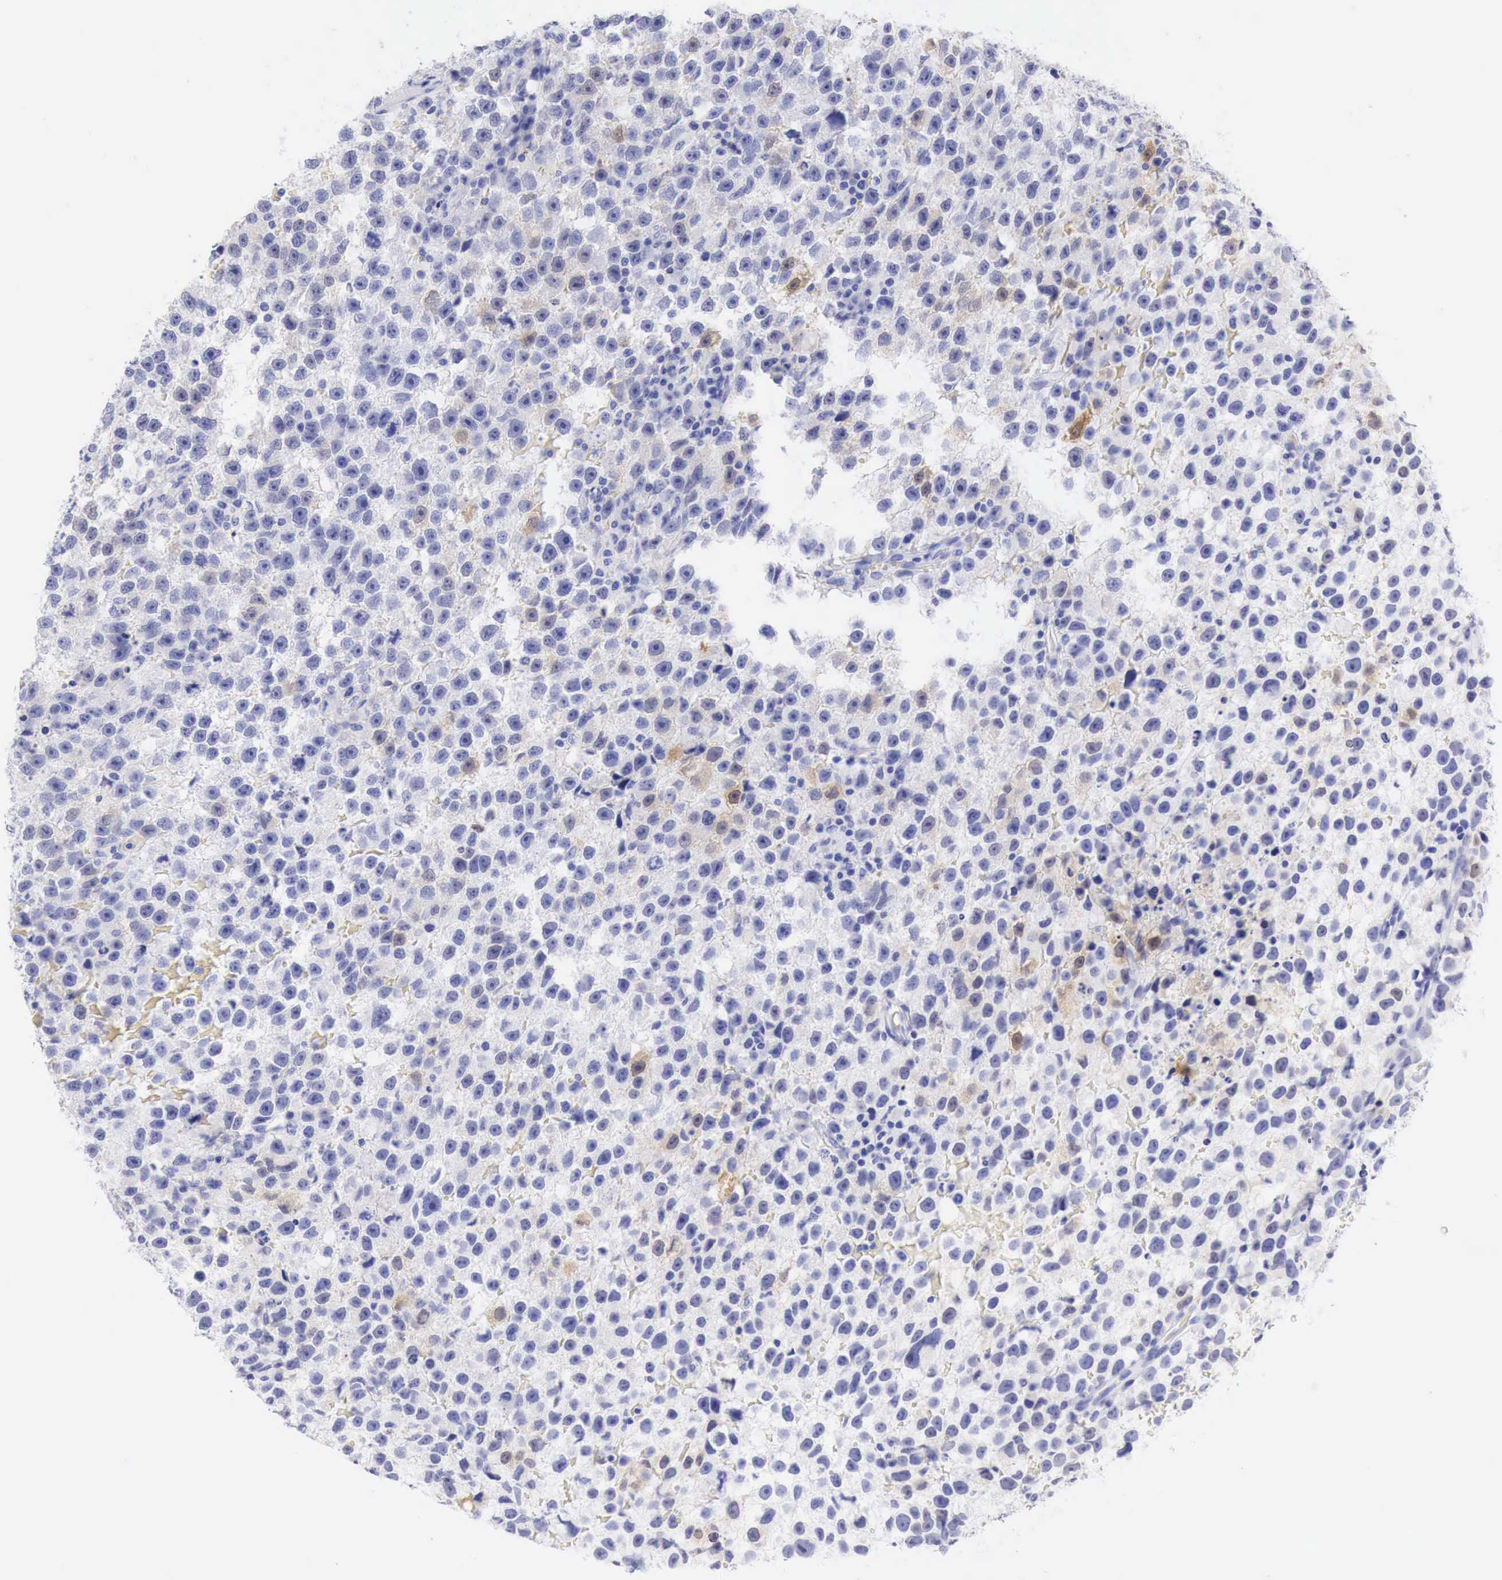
{"staining": {"intensity": "weak", "quantity": "<25%", "location": "cytoplasmic/membranous"}, "tissue": "testis cancer", "cell_type": "Tumor cells", "image_type": "cancer", "snomed": [{"axis": "morphology", "description": "Seminoma, NOS"}, {"axis": "topography", "description": "Testis"}], "caption": "Immunohistochemical staining of human testis cancer demonstrates no significant positivity in tumor cells.", "gene": "CDKN2A", "patient": {"sex": "male", "age": 33}}